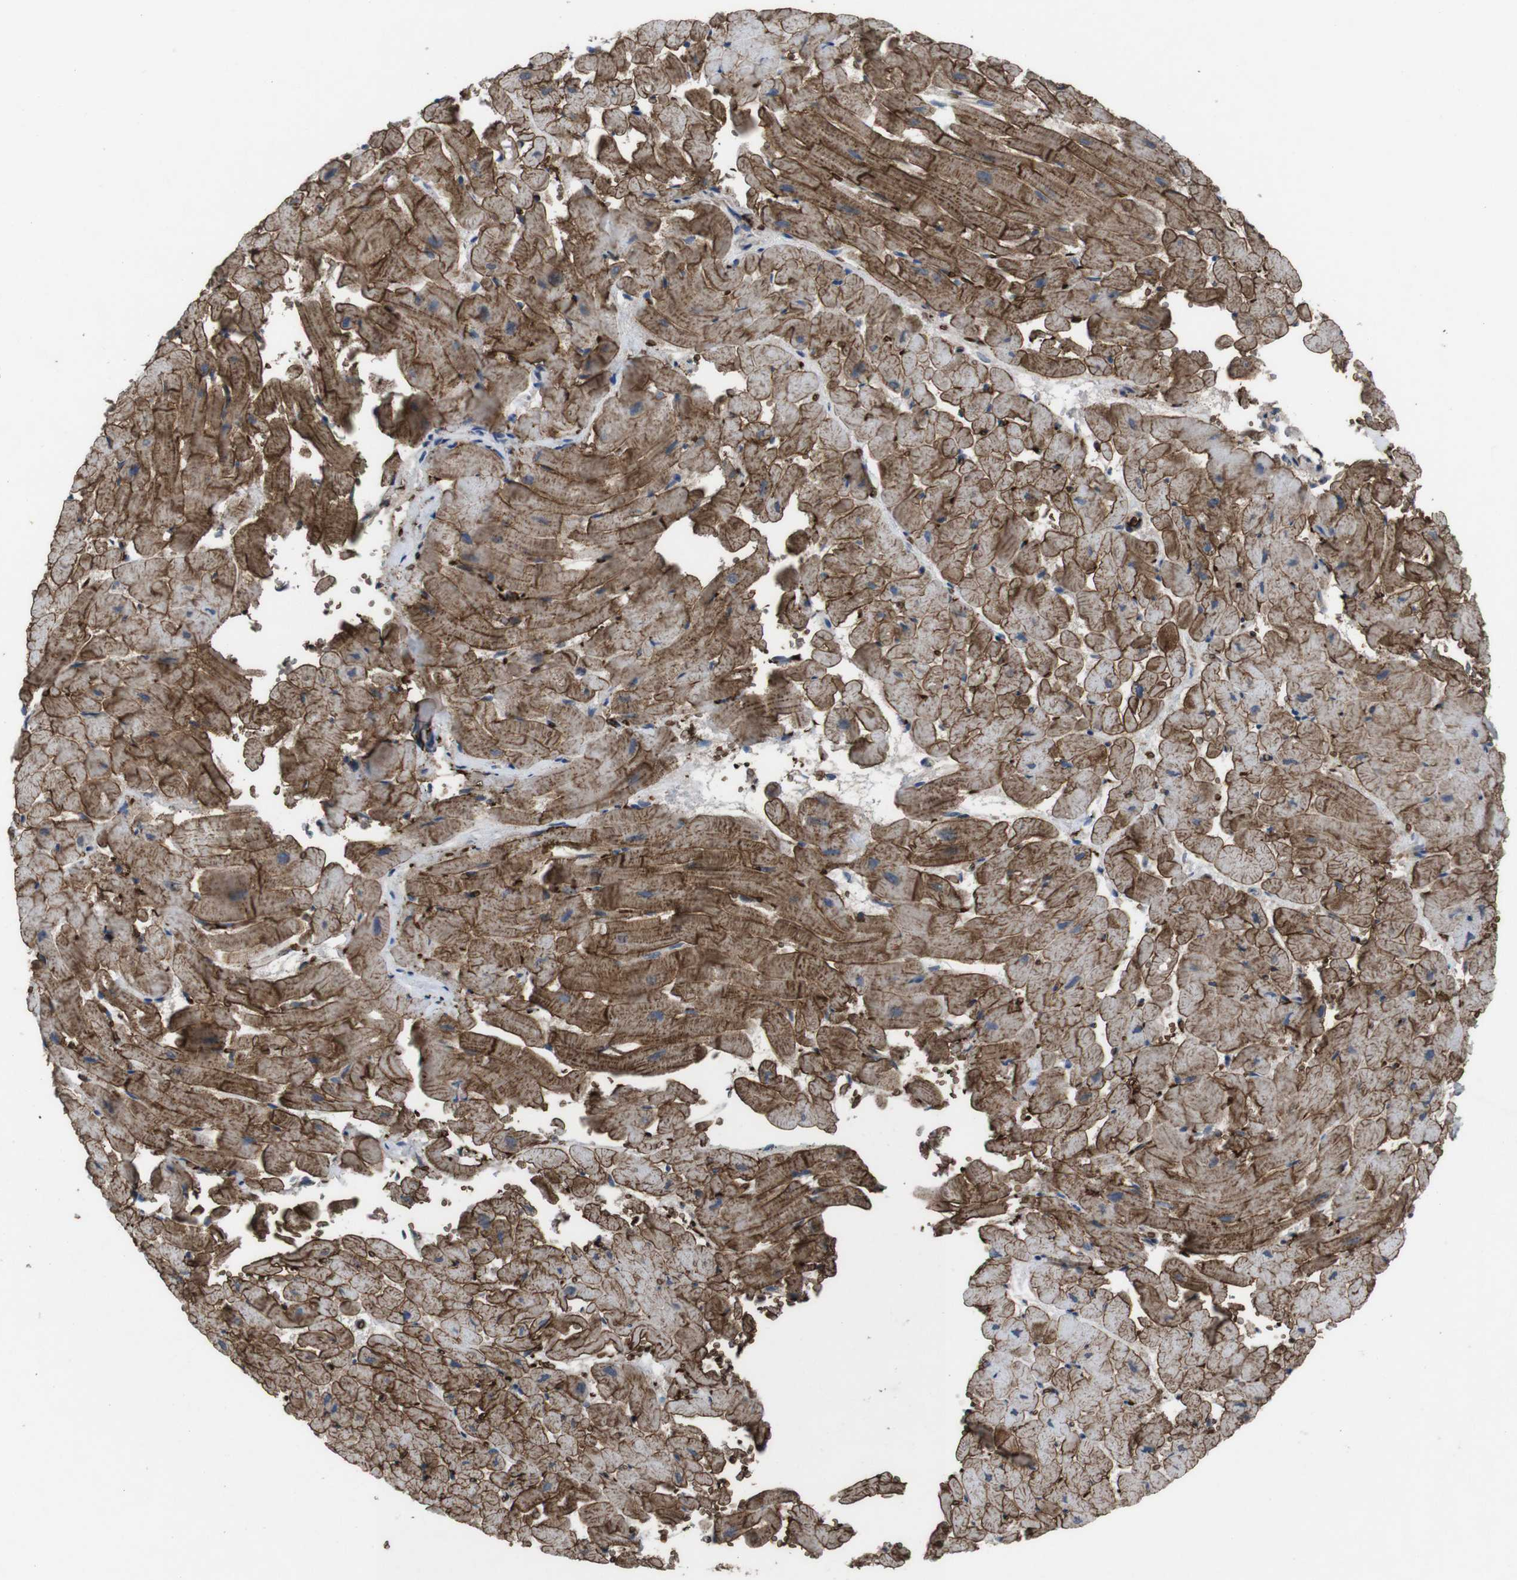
{"staining": {"intensity": "moderate", "quantity": ">75%", "location": "cytoplasmic/membranous"}, "tissue": "heart muscle", "cell_type": "Cardiomyocytes", "image_type": "normal", "snomed": [{"axis": "morphology", "description": "Normal tissue, NOS"}, {"axis": "topography", "description": "Heart"}], "caption": "The histopathology image displays immunohistochemical staining of benign heart muscle. There is moderate cytoplasmic/membranous expression is seen in about >75% of cardiomyocytes.", "gene": "SPTB", "patient": {"sex": "male", "age": 45}}